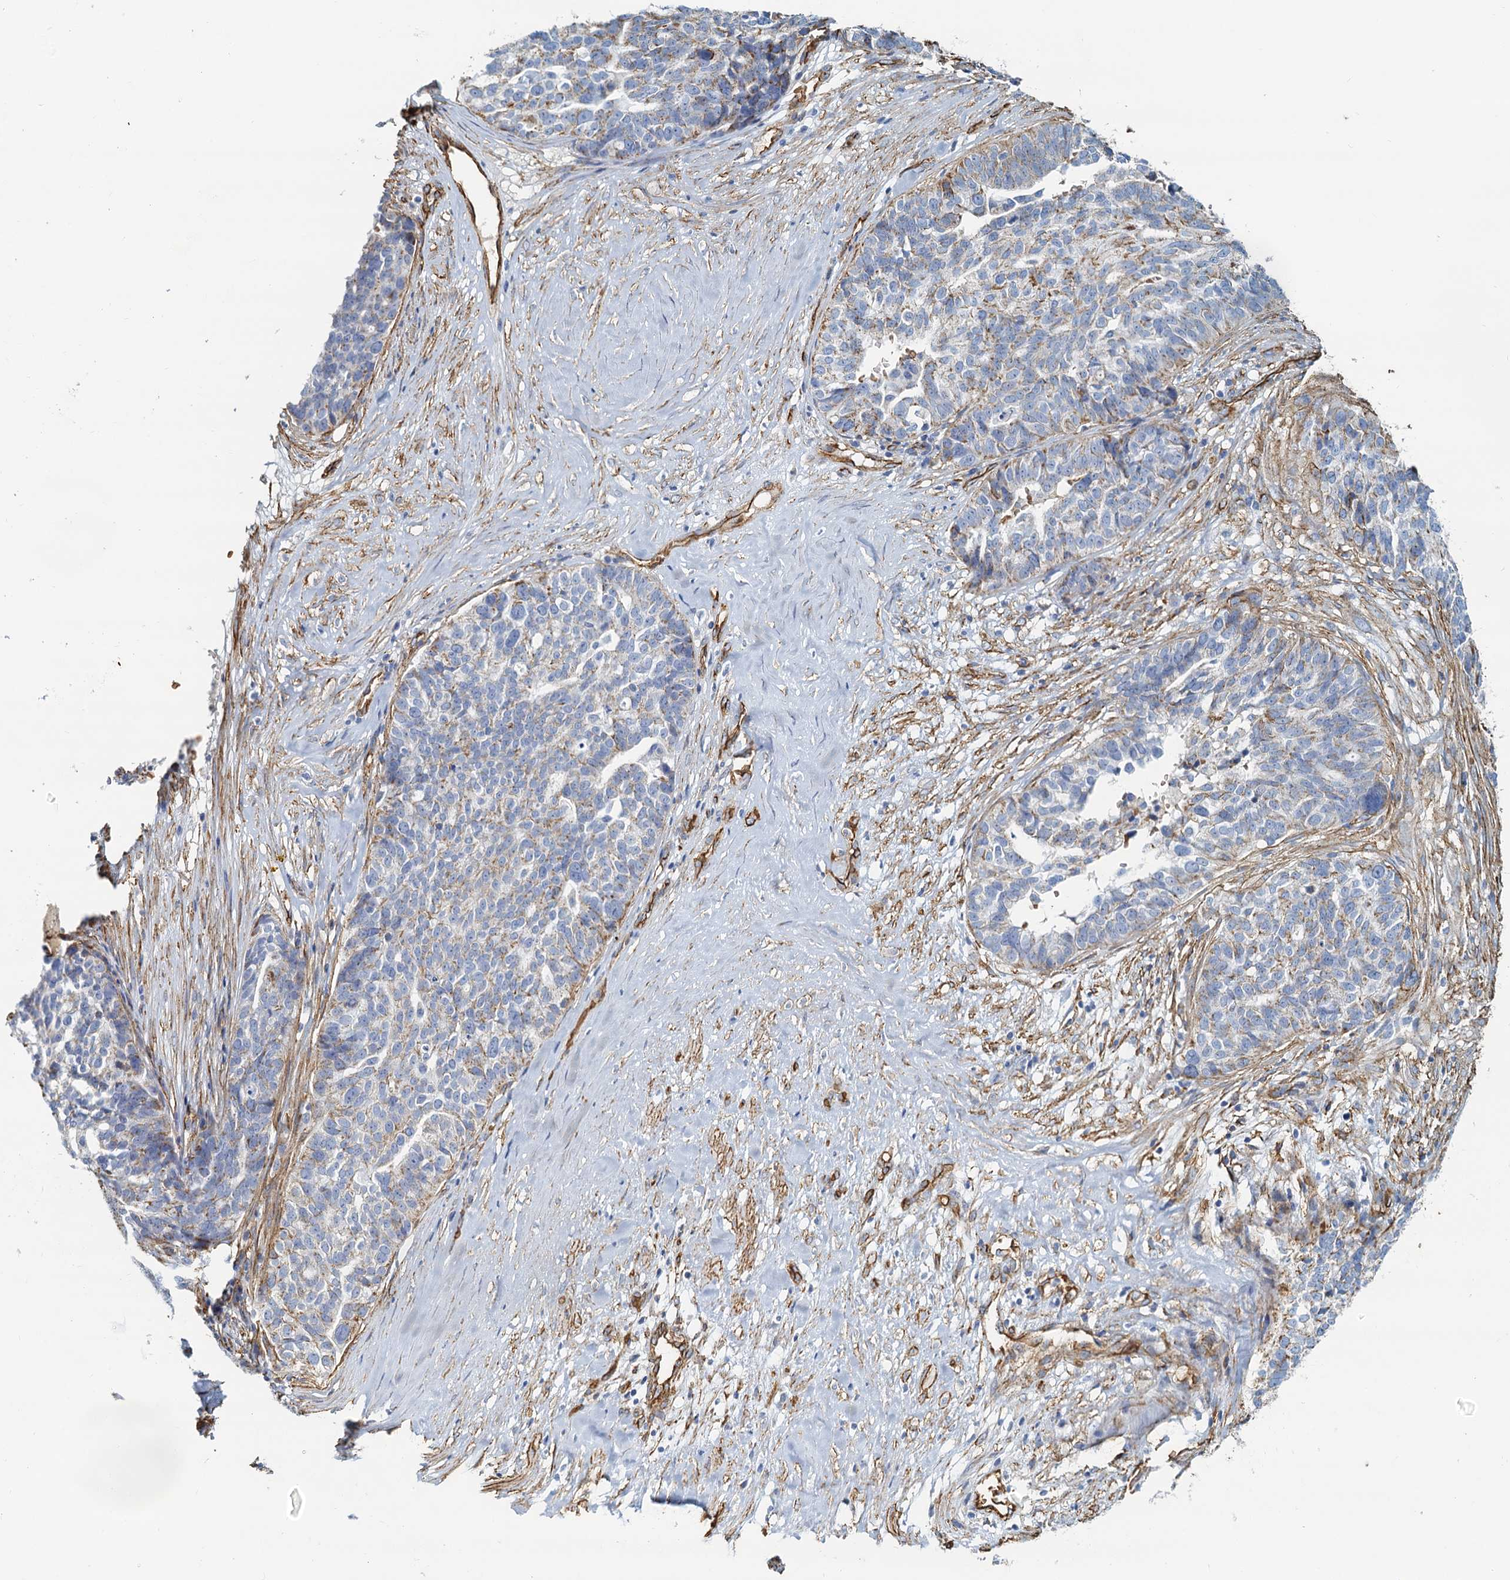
{"staining": {"intensity": "weak", "quantity": "25%-75%", "location": "cytoplasmic/membranous"}, "tissue": "ovarian cancer", "cell_type": "Tumor cells", "image_type": "cancer", "snomed": [{"axis": "morphology", "description": "Cystadenocarcinoma, serous, NOS"}, {"axis": "topography", "description": "Ovary"}], "caption": "Brown immunohistochemical staining in ovarian serous cystadenocarcinoma reveals weak cytoplasmic/membranous positivity in approximately 25%-75% of tumor cells.", "gene": "DGKG", "patient": {"sex": "female", "age": 59}}